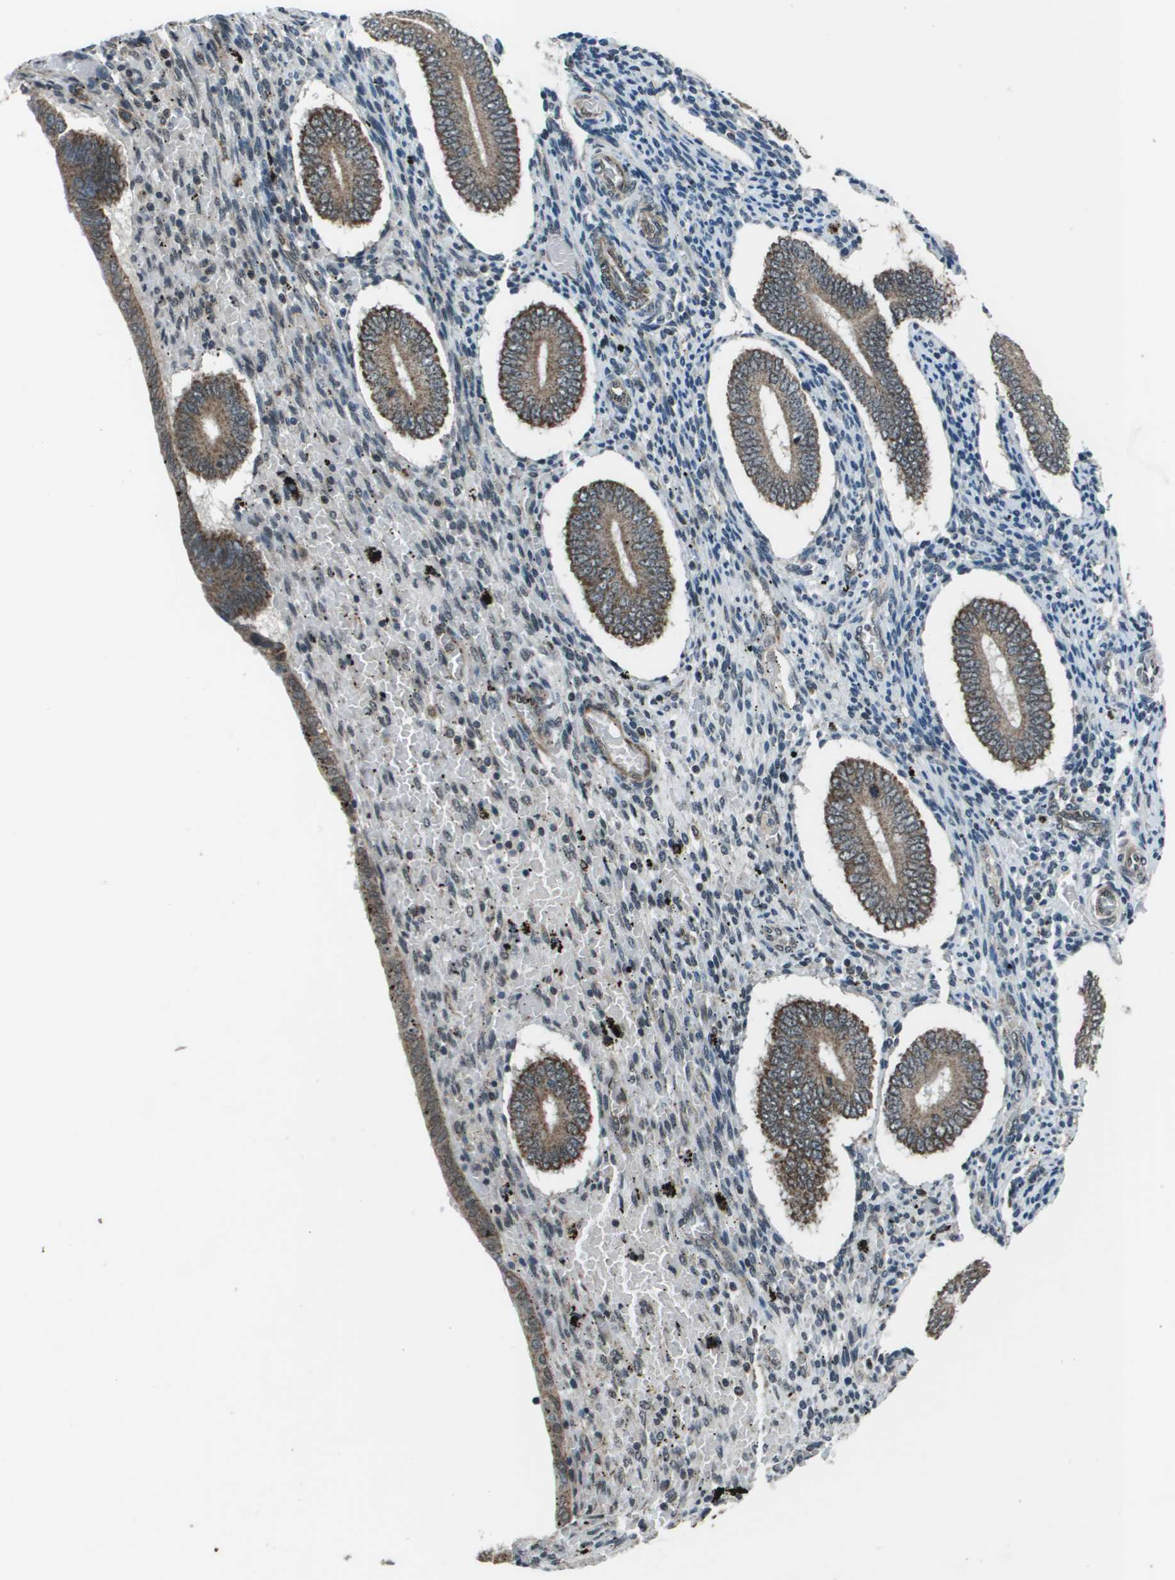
{"staining": {"intensity": "weak", "quantity": "25%-75%", "location": "cytoplasmic/membranous"}, "tissue": "endometrium", "cell_type": "Cells in endometrial stroma", "image_type": "normal", "snomed": [{"axis": "morphology", "description": "Normal tissue, NOS"}, {"axis": "topography", "description": "Endometrium"}], "caption": "Immunohistochemistry staining of normal endometrium, which exhibits low levels of weak cytoplasmic/membranous staining in approximately 25%-75% of cells in endometrial stroma indicating weak cytoplasmic/membranous protein expression. The staining was performed using DAB (brown) for protein detection and nuclei were counterstained in hematoxylin (blue).", "gene": "PPFIA1", "patient": {"sex": "female", "age": 42}}